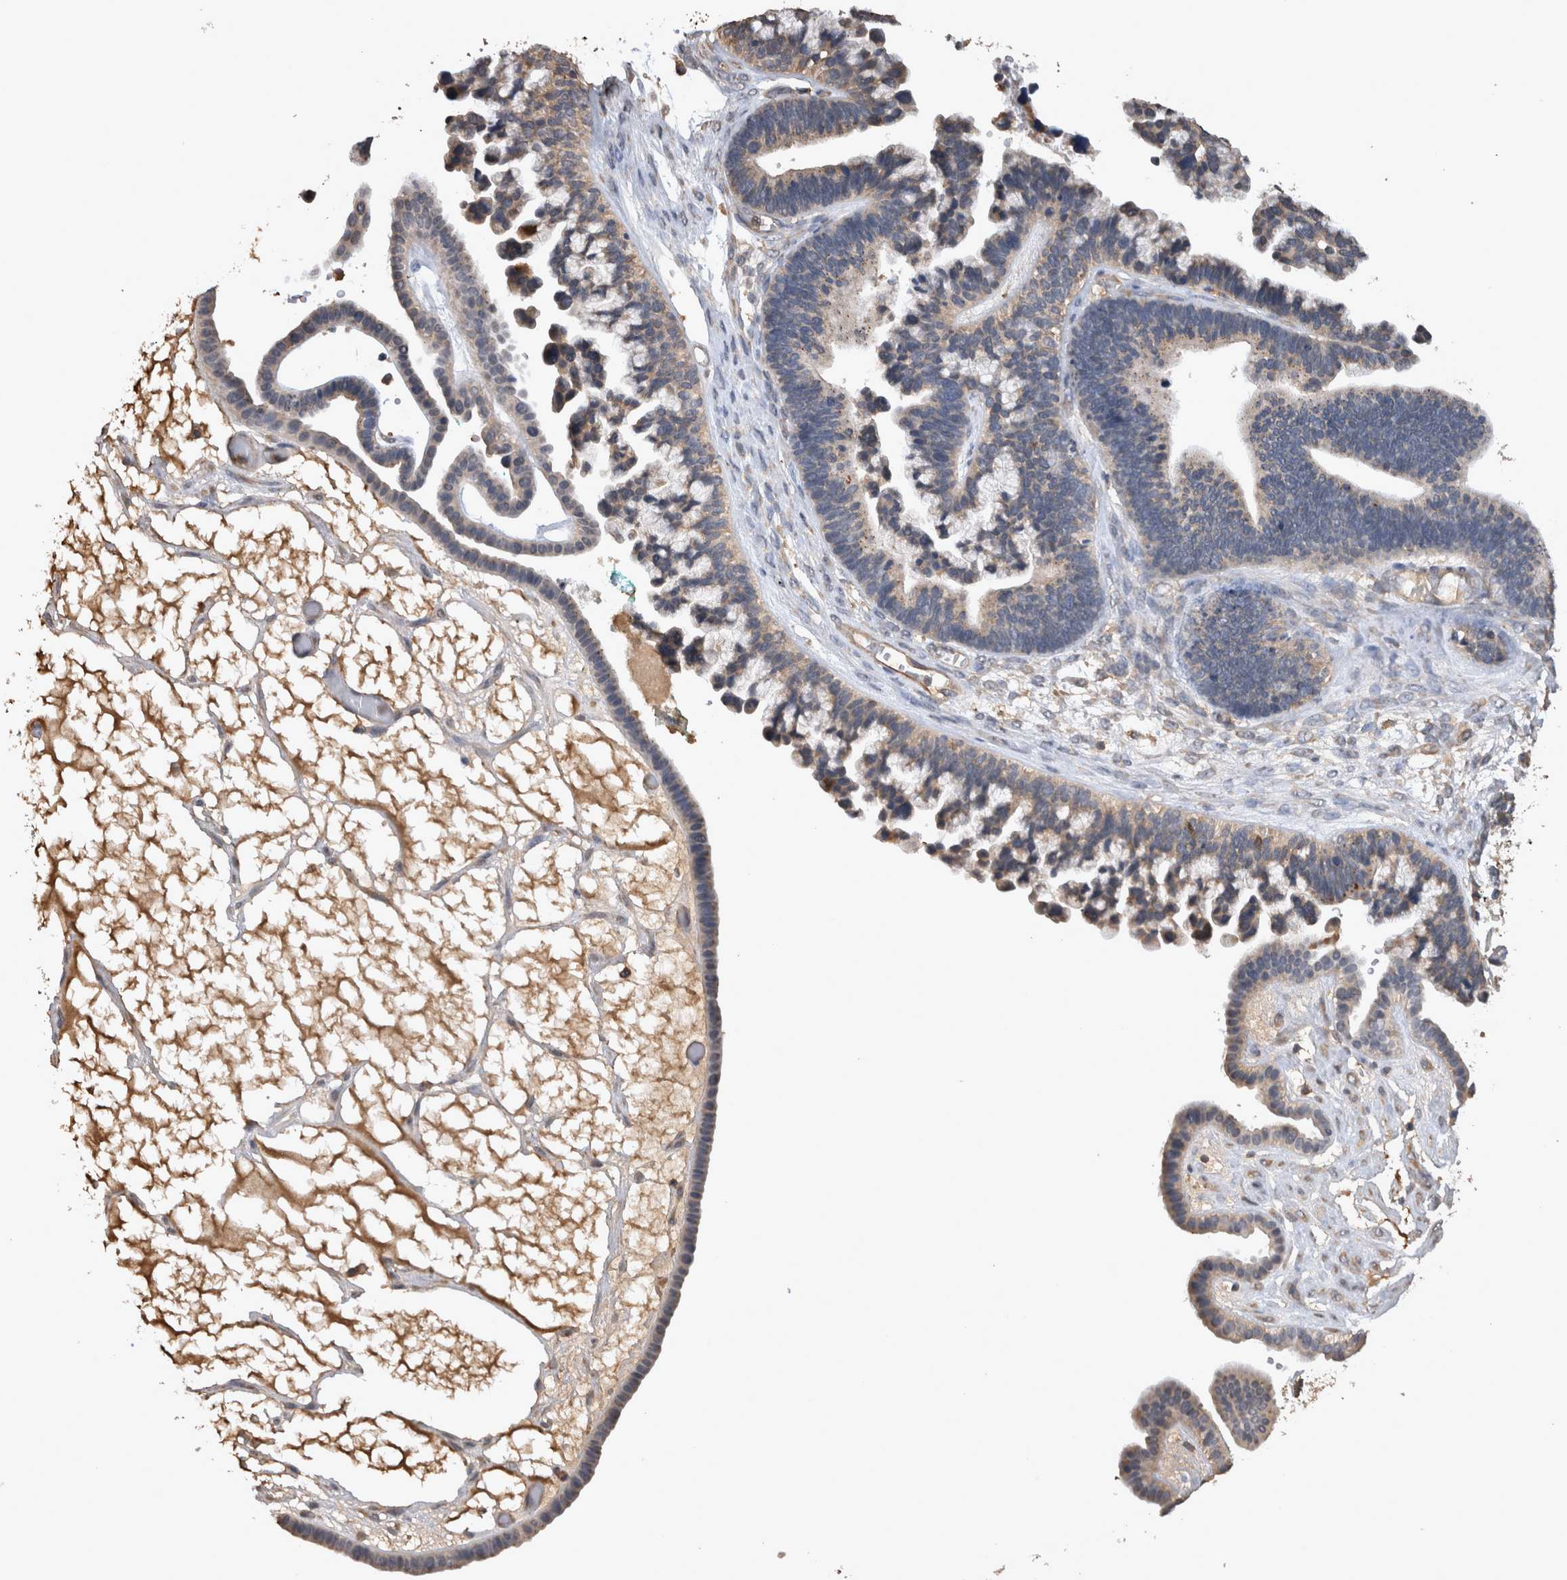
{"staining": {"intensity": "weak", "quantity": "25%-75%", "location": "cytoplasmic/membranous"}, "tissue": "ovarian cancer", "cell_type": "Tumor cells", "image_type": "cancer", "snomed": [{"axis": "morphology", "description": "Cystadenocarcinoma, serous, NOS"}, {"axis": "topography", "description": "Ovary"}], "caption": "DAB immunohistochemical staining of human ovarian serous cystadenocarcinoma displays weak cytoplasmic/membranous protein staining in approximately 25%-75% of tumor cells.", "gene": "TMED7", "patient": {"sex": "female", "age": 56}}